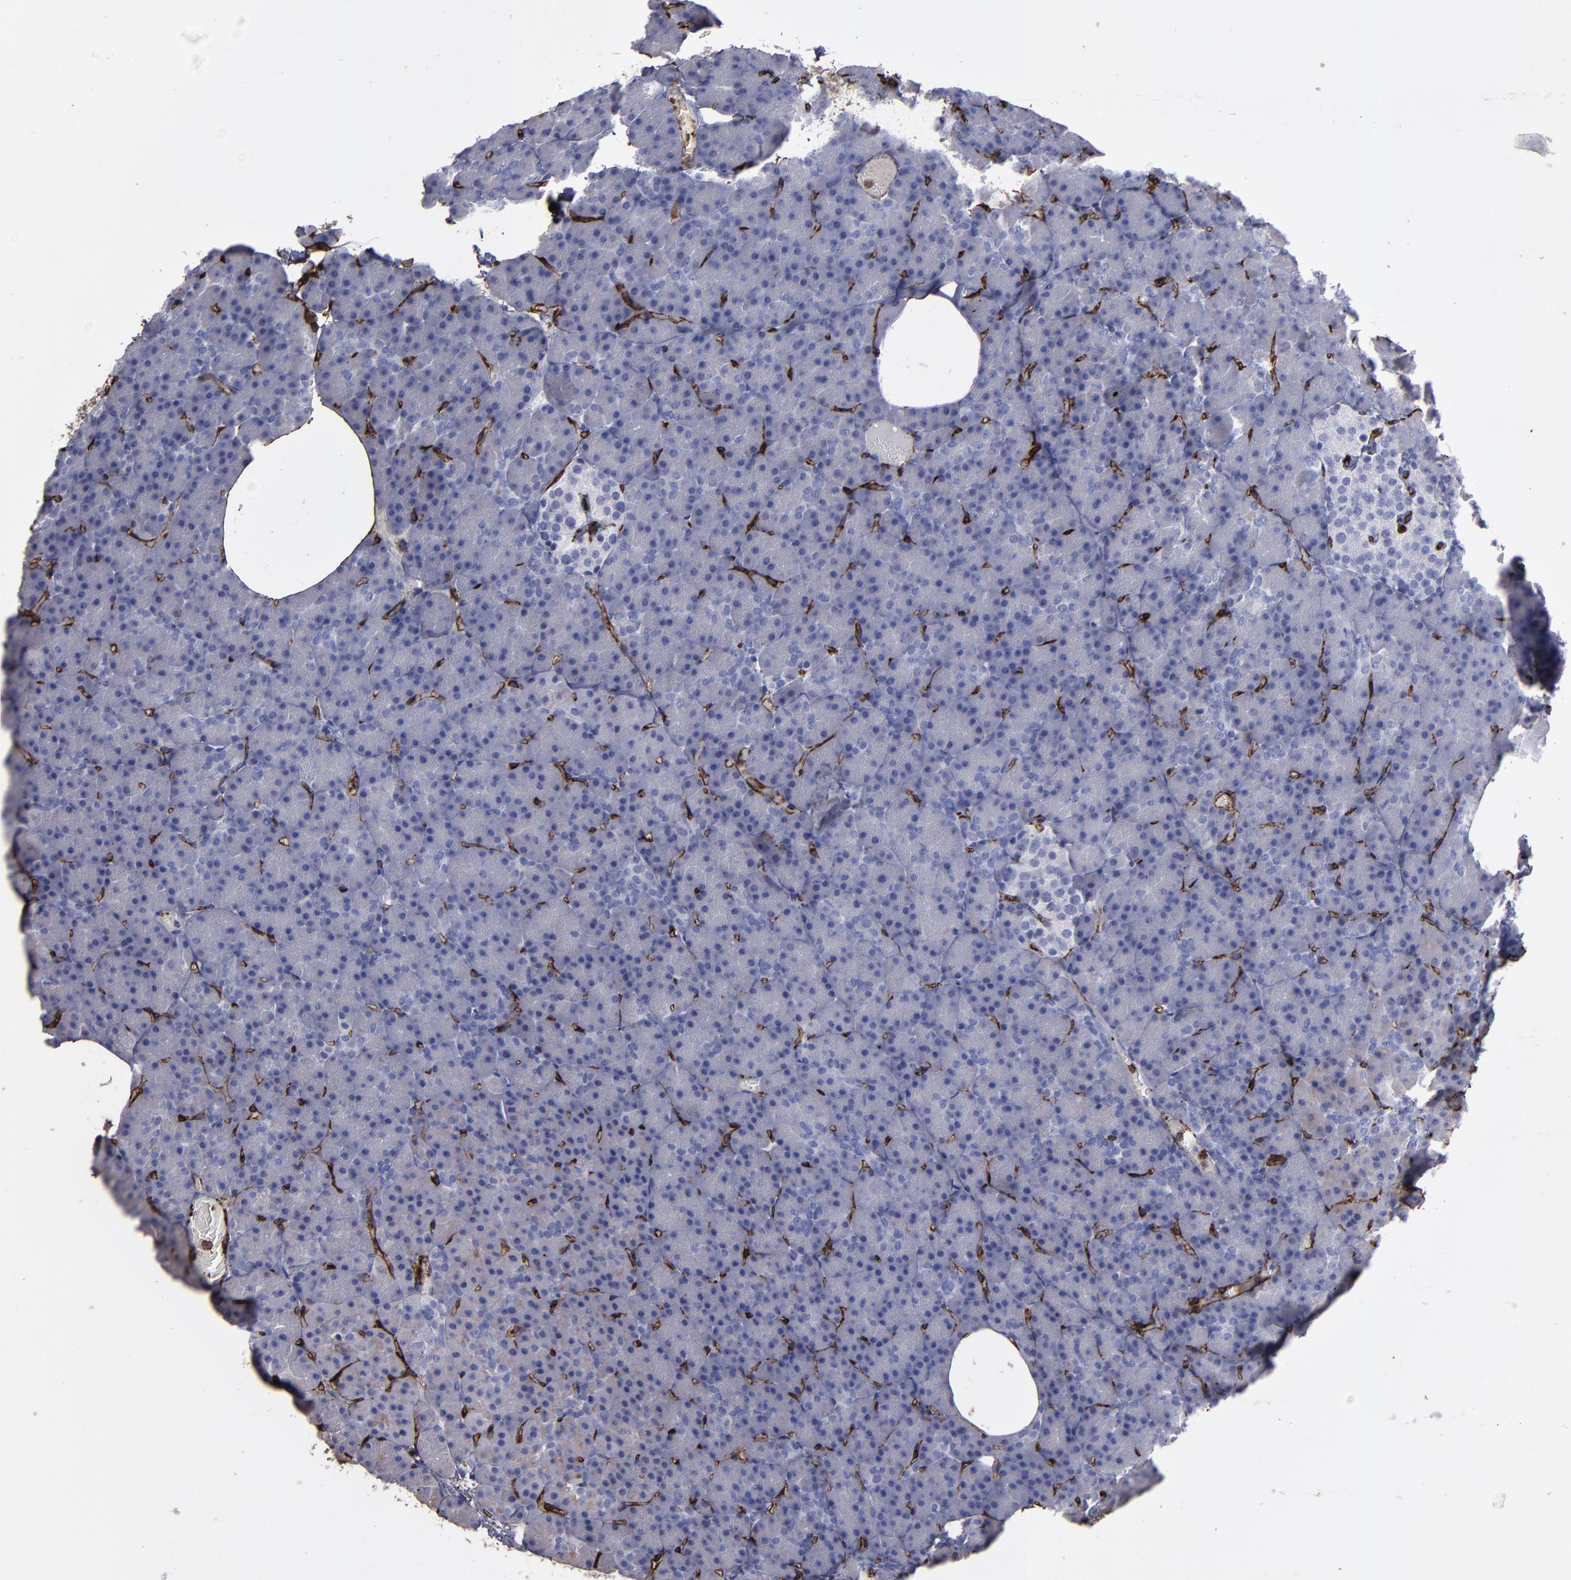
{"staining": {"intensity": "negative", "quantity": "none", "location": "none"}, "tissue": "pancreas", "cell_type": "Exocrine glandular cells", "image_type": "normal", "snomed": [{"axis": "morphology", "description": "Normal tissue, NOS"}, {"axis": "topography", "description": "Pancreas"}], "caption": "An IHC image of unremarkable pancreas is shown. There is no staining in exocrine glandular cells of pancreas. The staining is performed using DAB brown chromogen with nuclei counter-stained in using hematoxylin.", "gene": "CD36", "patient": {"sex": "female", "age": 35}}